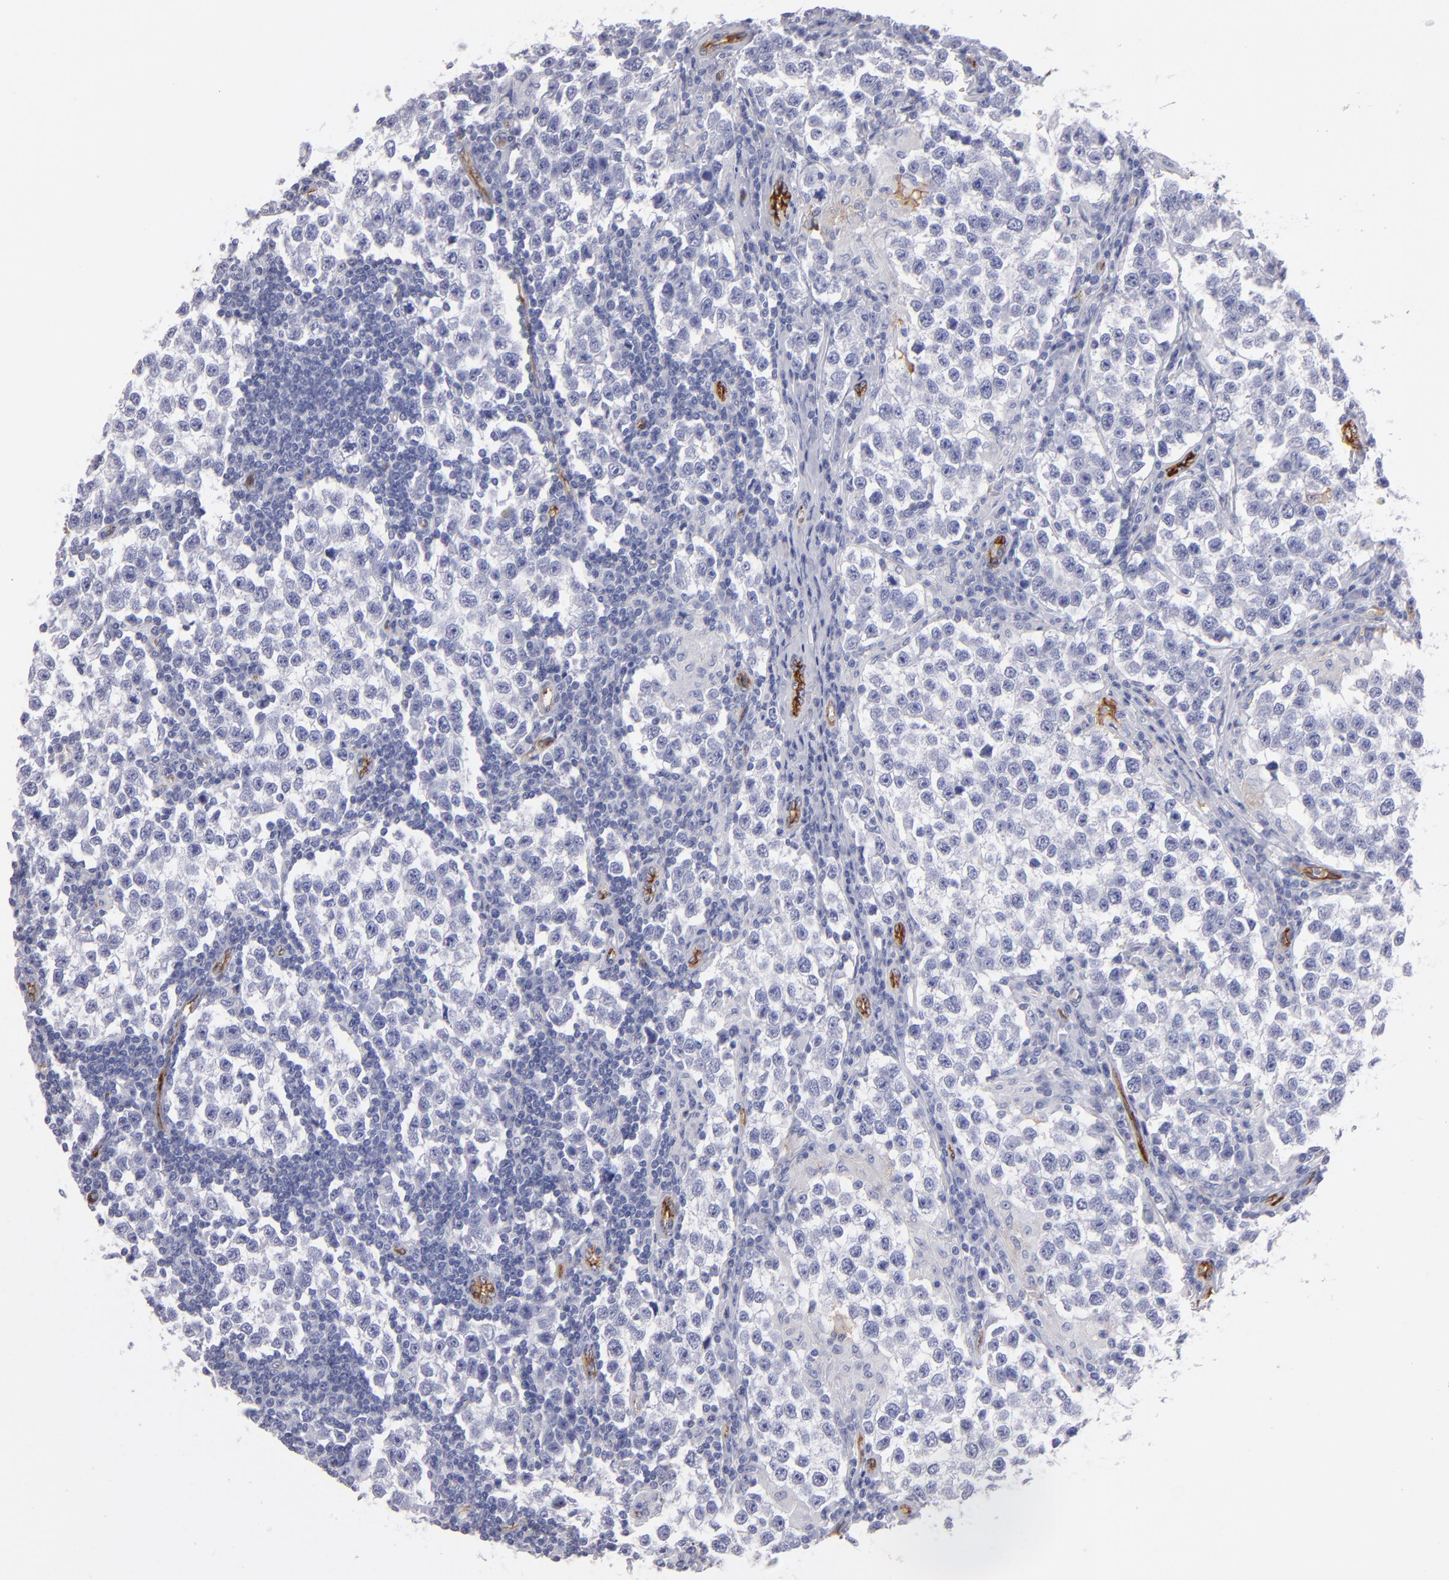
{"staining": {"intensity": "negative", "quantity": "none", "location": "none"}, "tissue": "testis cancer", "cell_type": "Tumor cells", "image_type": "cancer", "snomed": [{"axis": "morphology", "description": "Seminoma, NOS"}, {"axis": "topography", "description": "Testis"}], "caption": "A high-resolution photomicrograph shows immunohistochemistry staining of seminoma (testis), which reveals no significant expression in tumor cells.", "gene": "AHNAK2", "patient": {"sex": "male", "age": 36}}